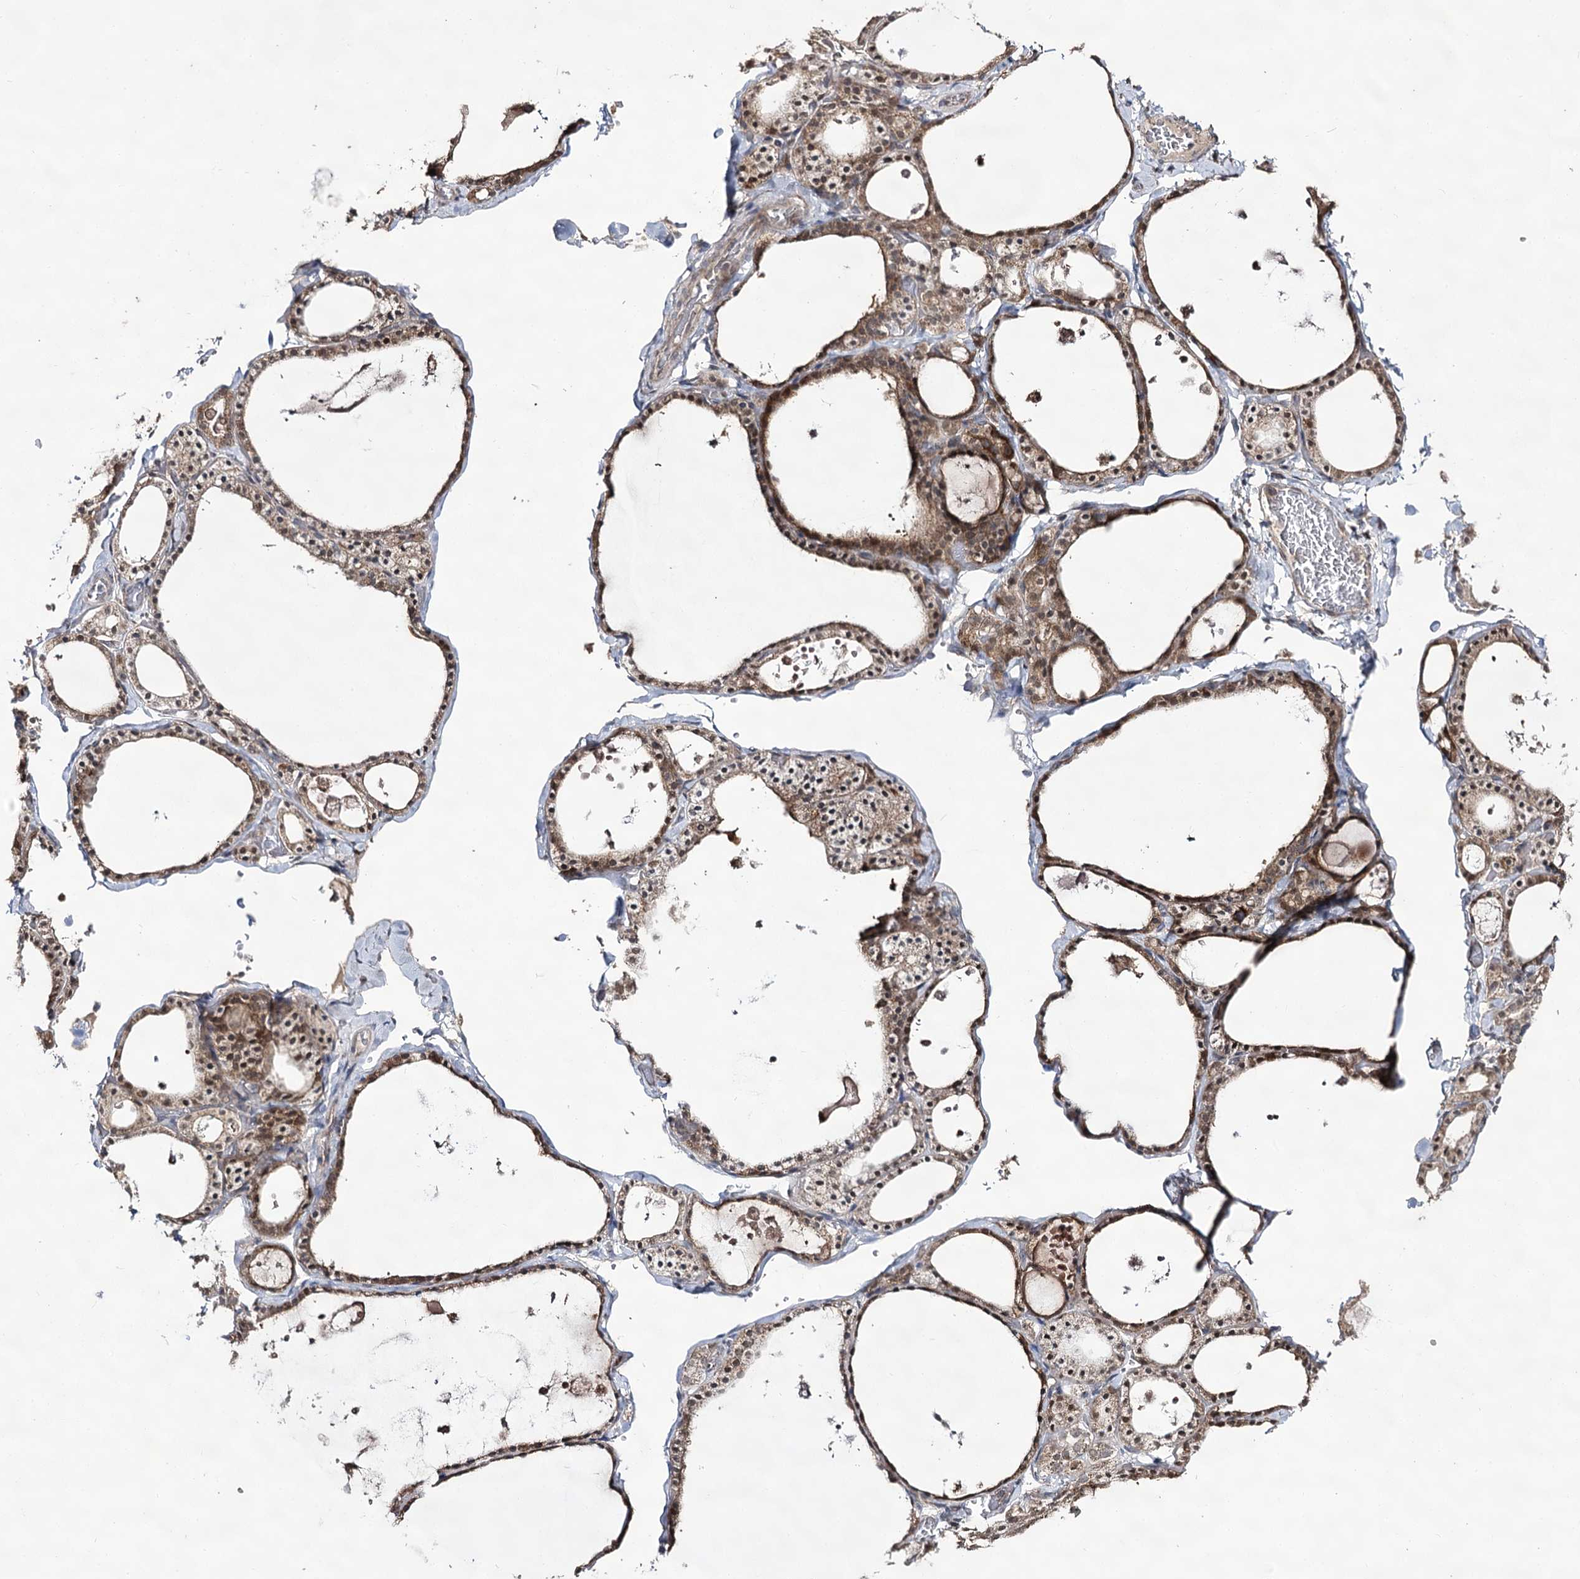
{"staining": {"intensity": "moderate", "quantity": ">75%", "location": "cytoplasmic/membranous,nuclear"}, "tissue": "thyroid gland", "cell_type": "Glandular cells", "image_type": "normal", "snomed": [{"axis": "morphology", "description": "Normal tissue, NOS"}, {"axis": "topography", "description": "Thyroid gland"}], "caption": "Thyroid gland stained with DAB immunohistochemistry exhibits medium levels of moderate cytoplasmic/membranous,nuclear staining in about >75% of glandular cells. The protein is shown in brown color, while the nuclei are stained blue.", "gene": "ACTR6", "patient": {"sex": "male", "age": 56}}